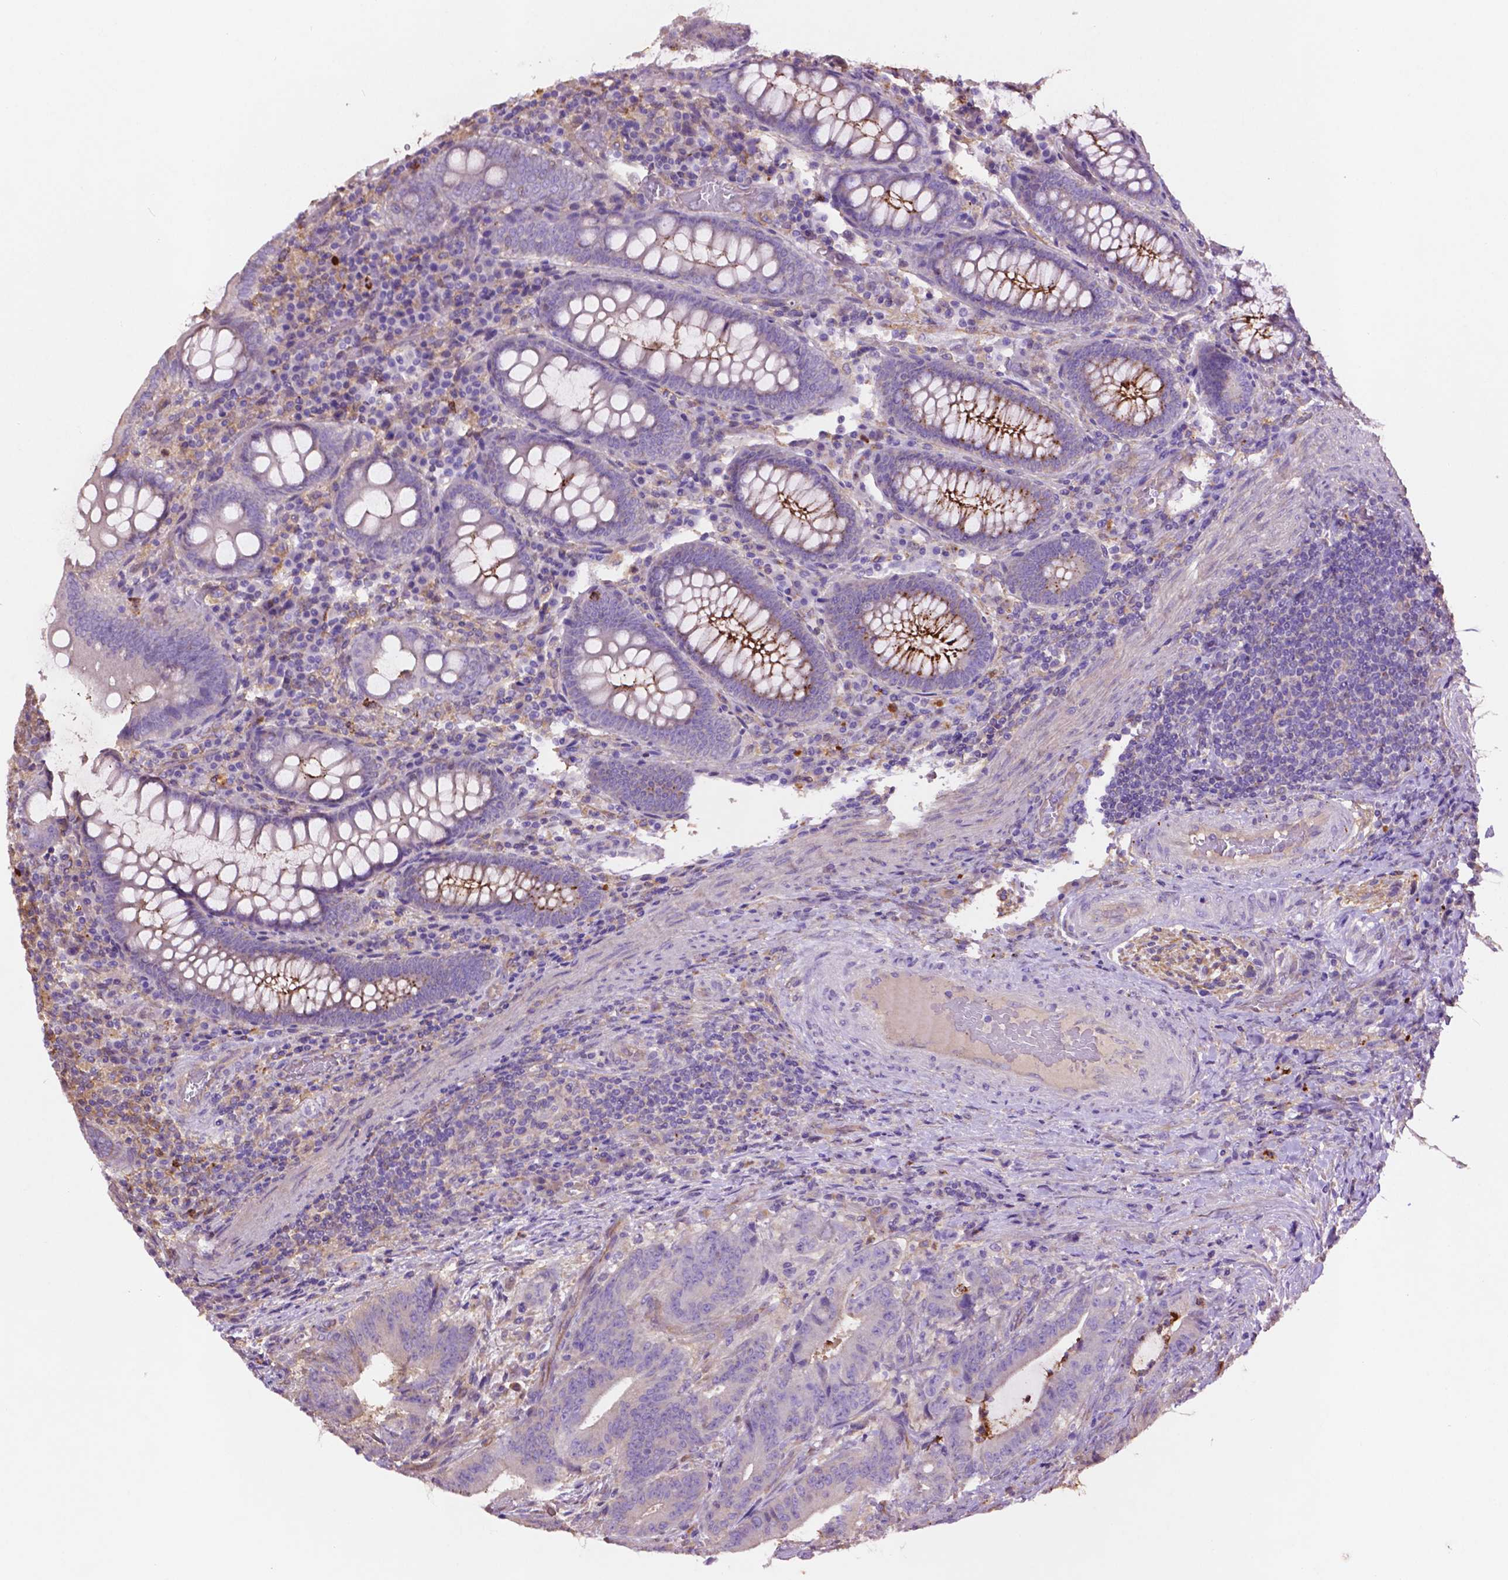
{"staining": {"intensity": "negative", "quantity": "none", "location": "none"}, "tissue": "colorectal cancer", "cell_type": "Tumor cells", "image_type": "cancer", "snomed": [{"axis": "morphology", "description": "Adenocarcinoma, NOS"}, {"axis": "topography", "description": "Colon"}], "caption": "High magnification brightfield microscopy of colorectal cancer (adenocarcinoma) stained with DAB (3,3'-diaminobenzidine) (brown) and counterstained with hematoxylin (blue): tumor cells show no significant positivity.", "gene": "GDPD5", "patient": {"sex": "female", "age": 43}}